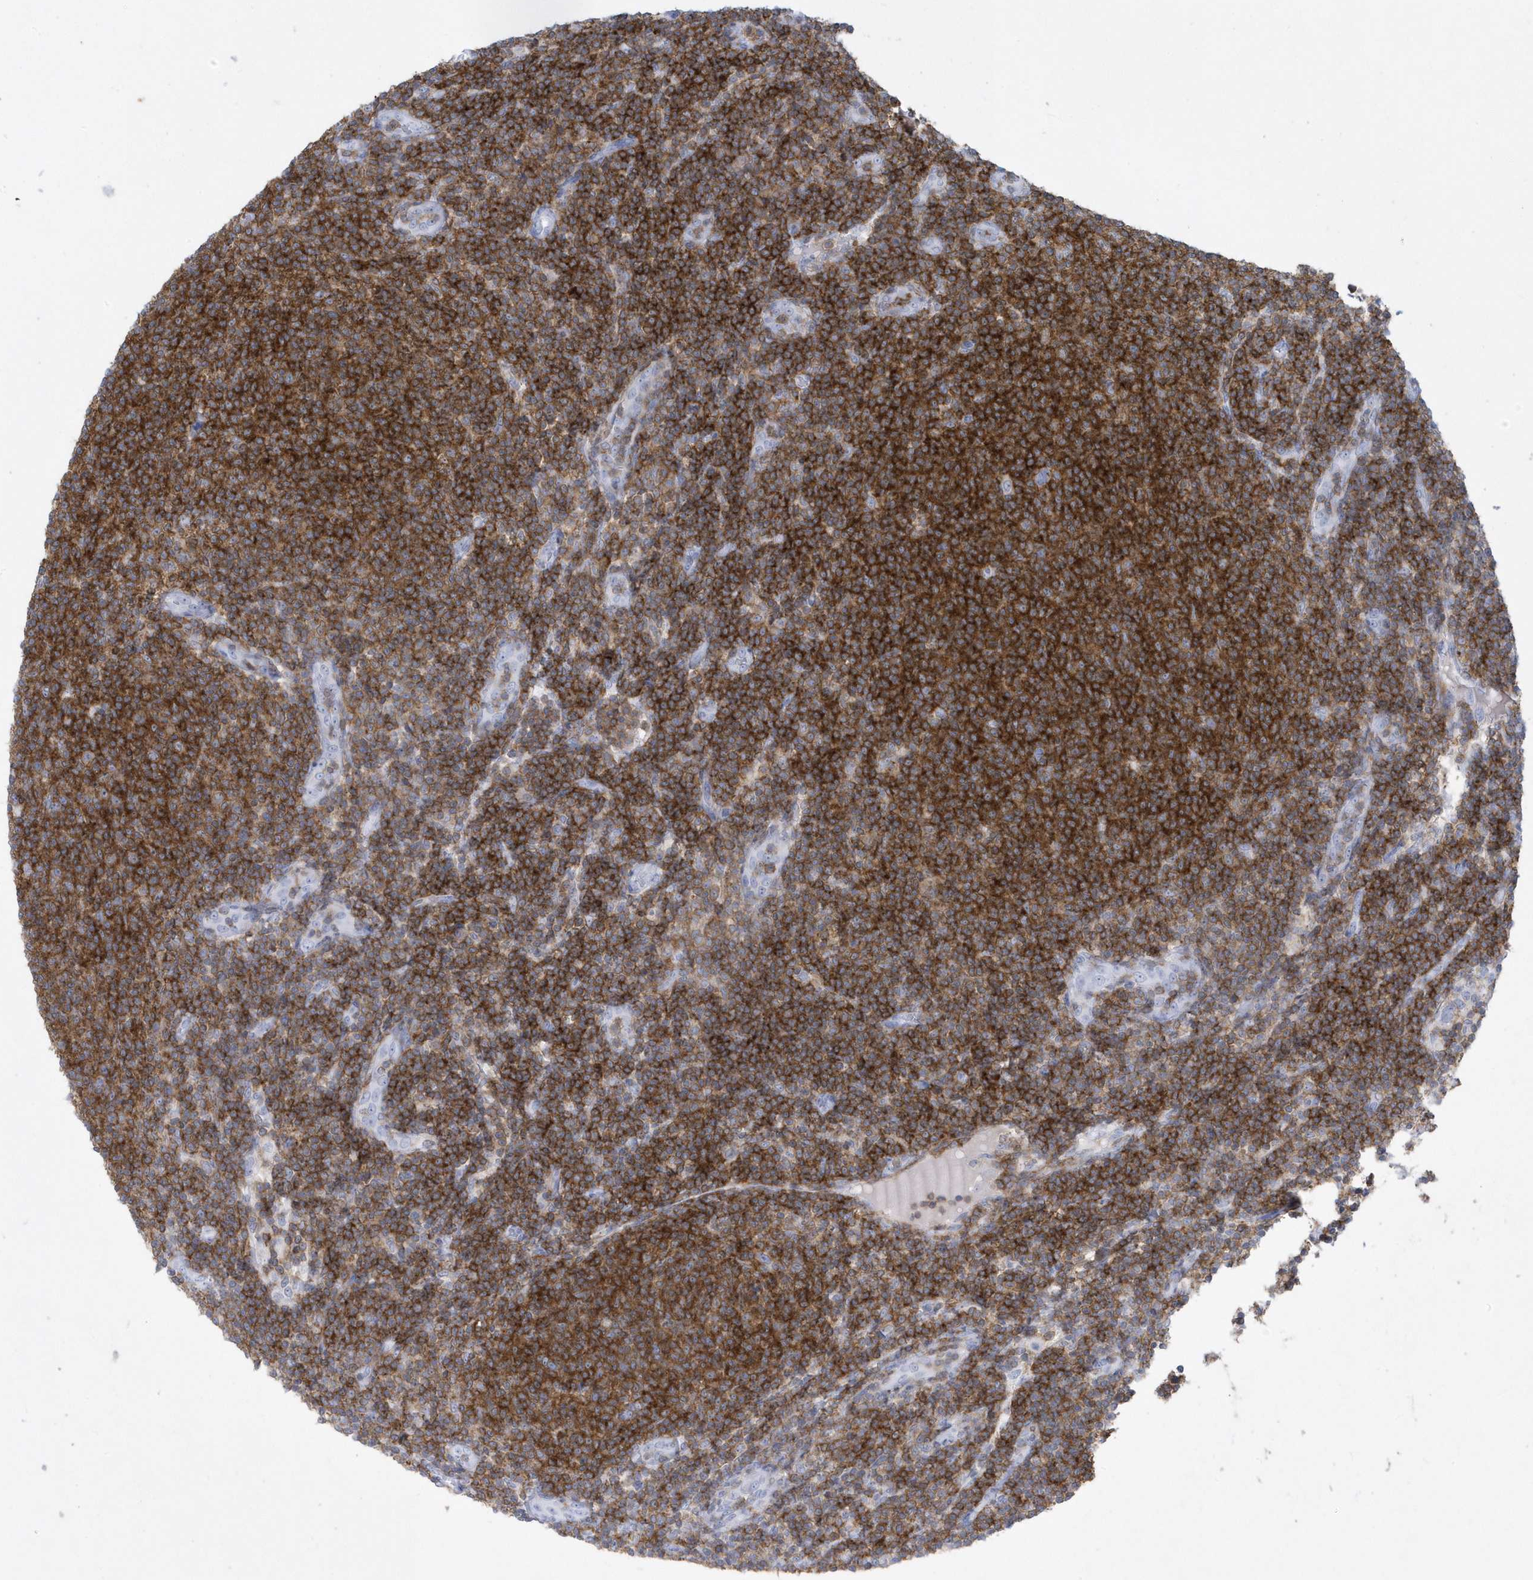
{"staining": {"intensity": "strong", "quantity": ">75%", "location": "cytoplasmic/membranous"}, "tissue": "lymphoma", "cell_type": "Tumor cells", "image_type": "cancer", "snomed": [{"axis": "morphology", "description": "Malignant lymphoma, non-Hodgkin's type, Low grade"}, {"axis": "topography", "description": "Lymph node"}], "caption": "Tumor cells show high levels of strong cytoplasmic/membranous positivity in about >75% of cells in lymphoma. The staining is performed using DAB (3,3'-diaminobenzidine) brown chromogen to label protein expression. The nuclei are counter-stained blue using hematoxylin.", "gene": "PSD4", "patient": {"sex": "male", "age": 66}}